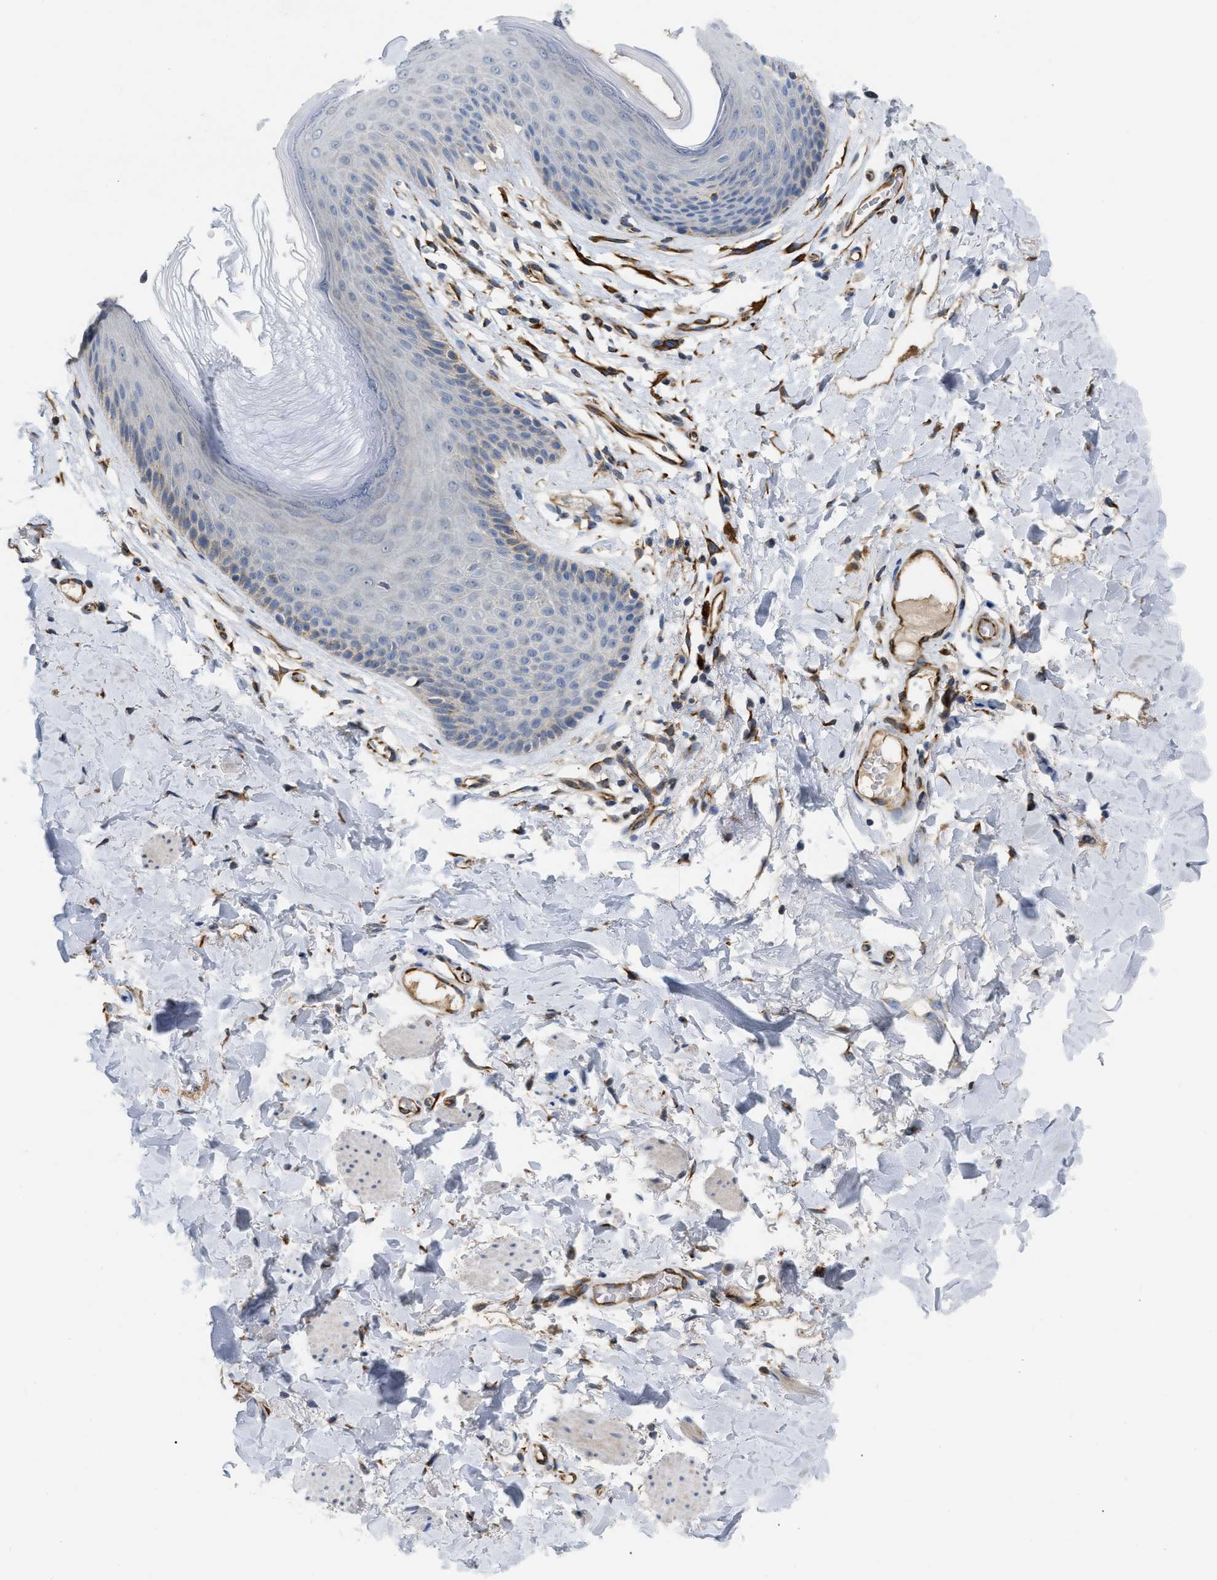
{"staining": {"intensity": "moderate", "quantity": "<25%", "location": "cytoplasmic/membranous"}, "tissue": "skin", "cell_type": "Epidermal cells", "image_type": "normal", "snomed": [{"axis": "morphology", "description": "Normal tissue, NOS"}, {"axis": "topography", "description": "Vulva"}], "caption": "Immunohistochemistry (IHC) of unremarkable human skin displays low levels of moderate cytoplasmic/membranous staining in approximately <25% of epidermal cells.", "gene": "DHX58", "patient": {"sex": "female", "age": 73}}